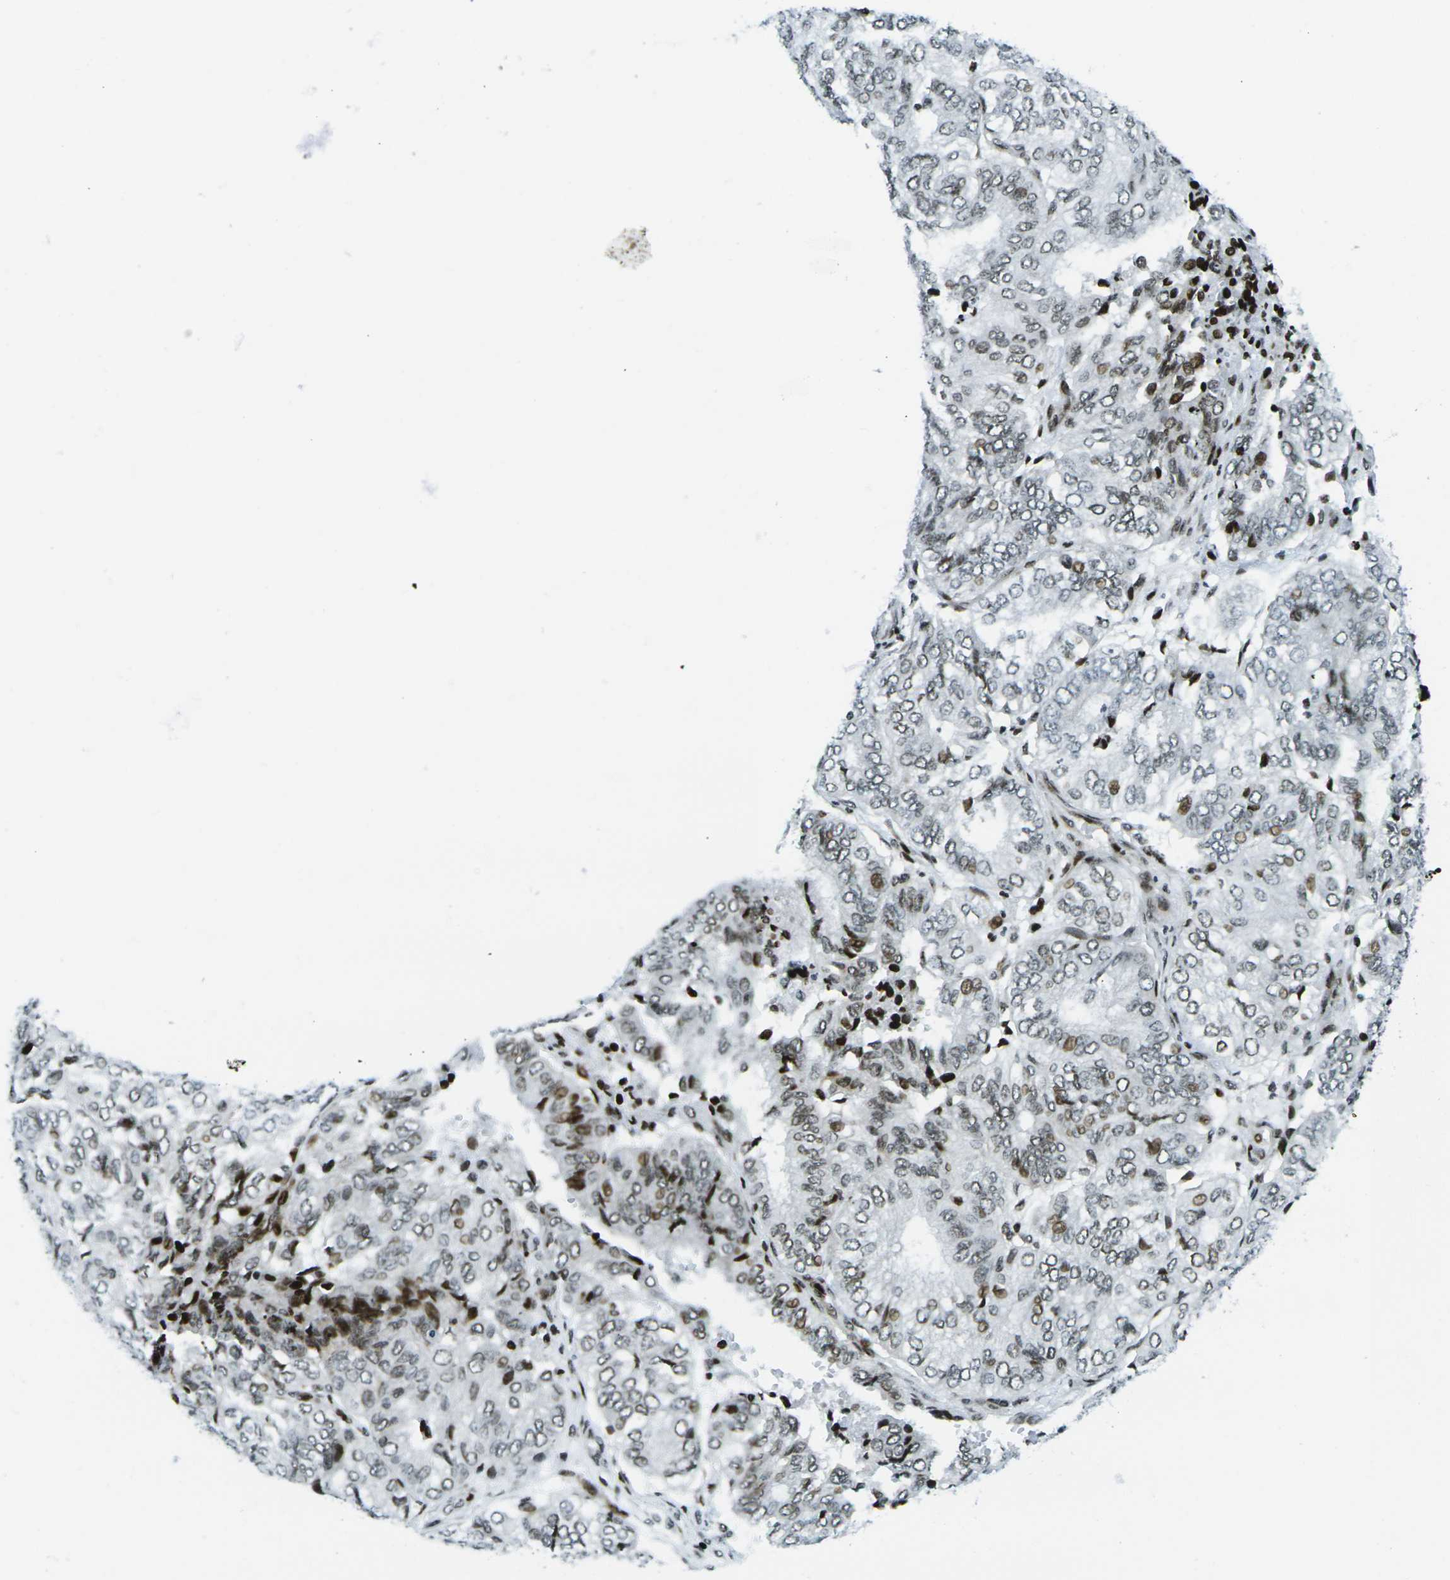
{"staining": {"intensity": "strong", "quantity": "25%-75%", "location": "nuclear"}, "tissue": "endometrial cancer", "cell_type": "Tumor cells", "image_type": "cancer", "snomed": [{"axis": "morphology", "description": "Adenocarcinoma, NOS"}, {"axis": "topography", "description": "Uterus"}], "caption": "High-magnification brightfield microscopy of endometrial adenocarcinoma stained with DAB (3,3'-diaminobenzidine) (brown) and counterstained with hematoxylin (blue). tumor cells exhibit strong nuclear expression is seen in about25%-75% of cells.", "gene": "H3-3A", "patient": {"sex": "female", "age": 60}}